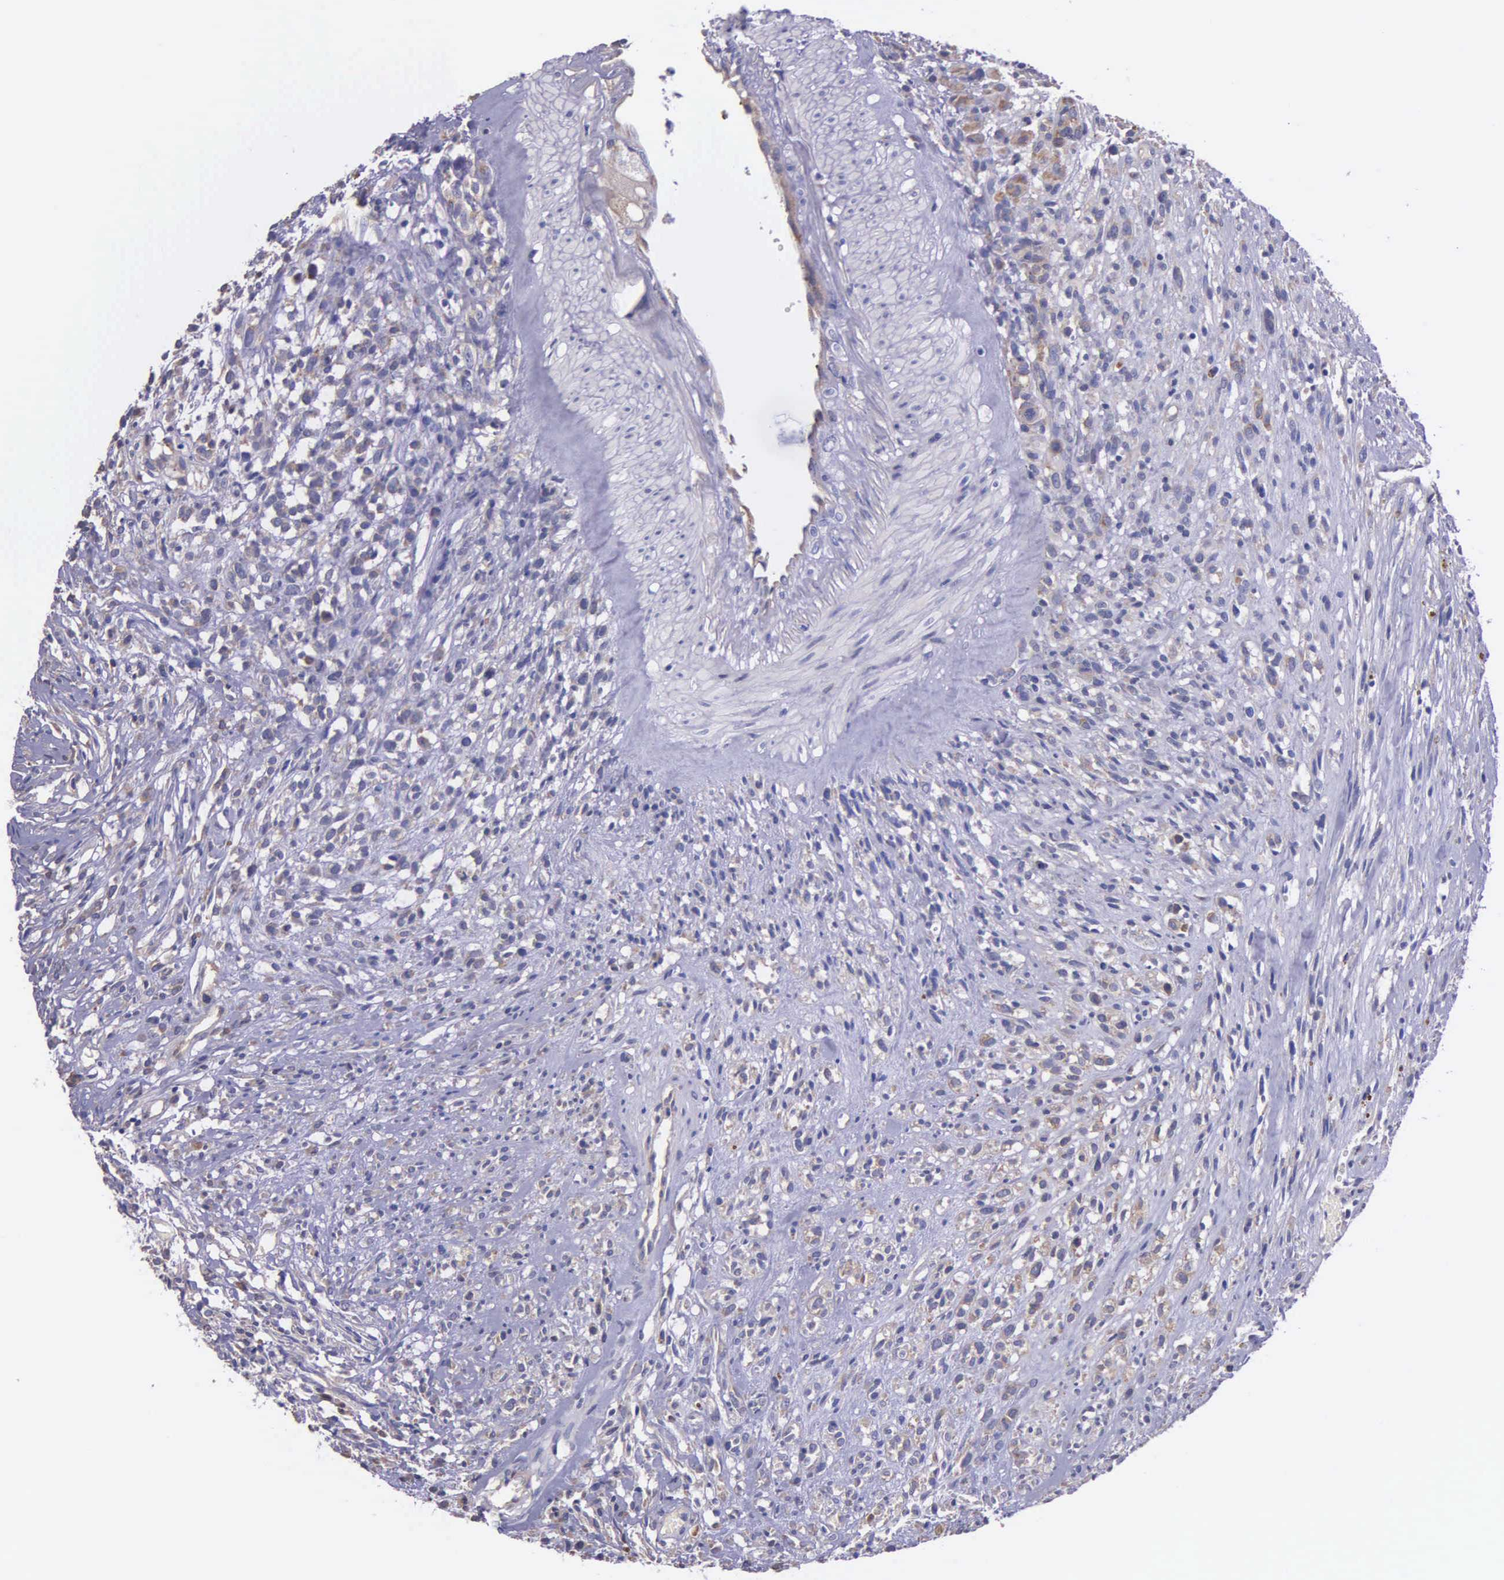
{"staining": {"intensity": "negative", "quantity": "none", "location": "none"}, "tissue": "glioma", "cell_type": "Tumor cells", "image_type": "cancer", "snomed": [{"axis": "morphology", "description": "Glioma, malignant, High grade"}, {"axis": "topography", "description": "Brain"}], "caption": "The histopathology image reveals no significant positivity in tumor cells of glioma.", "gene": "ZC3H12B", "patient": {"sex": "male", "age": 66}}